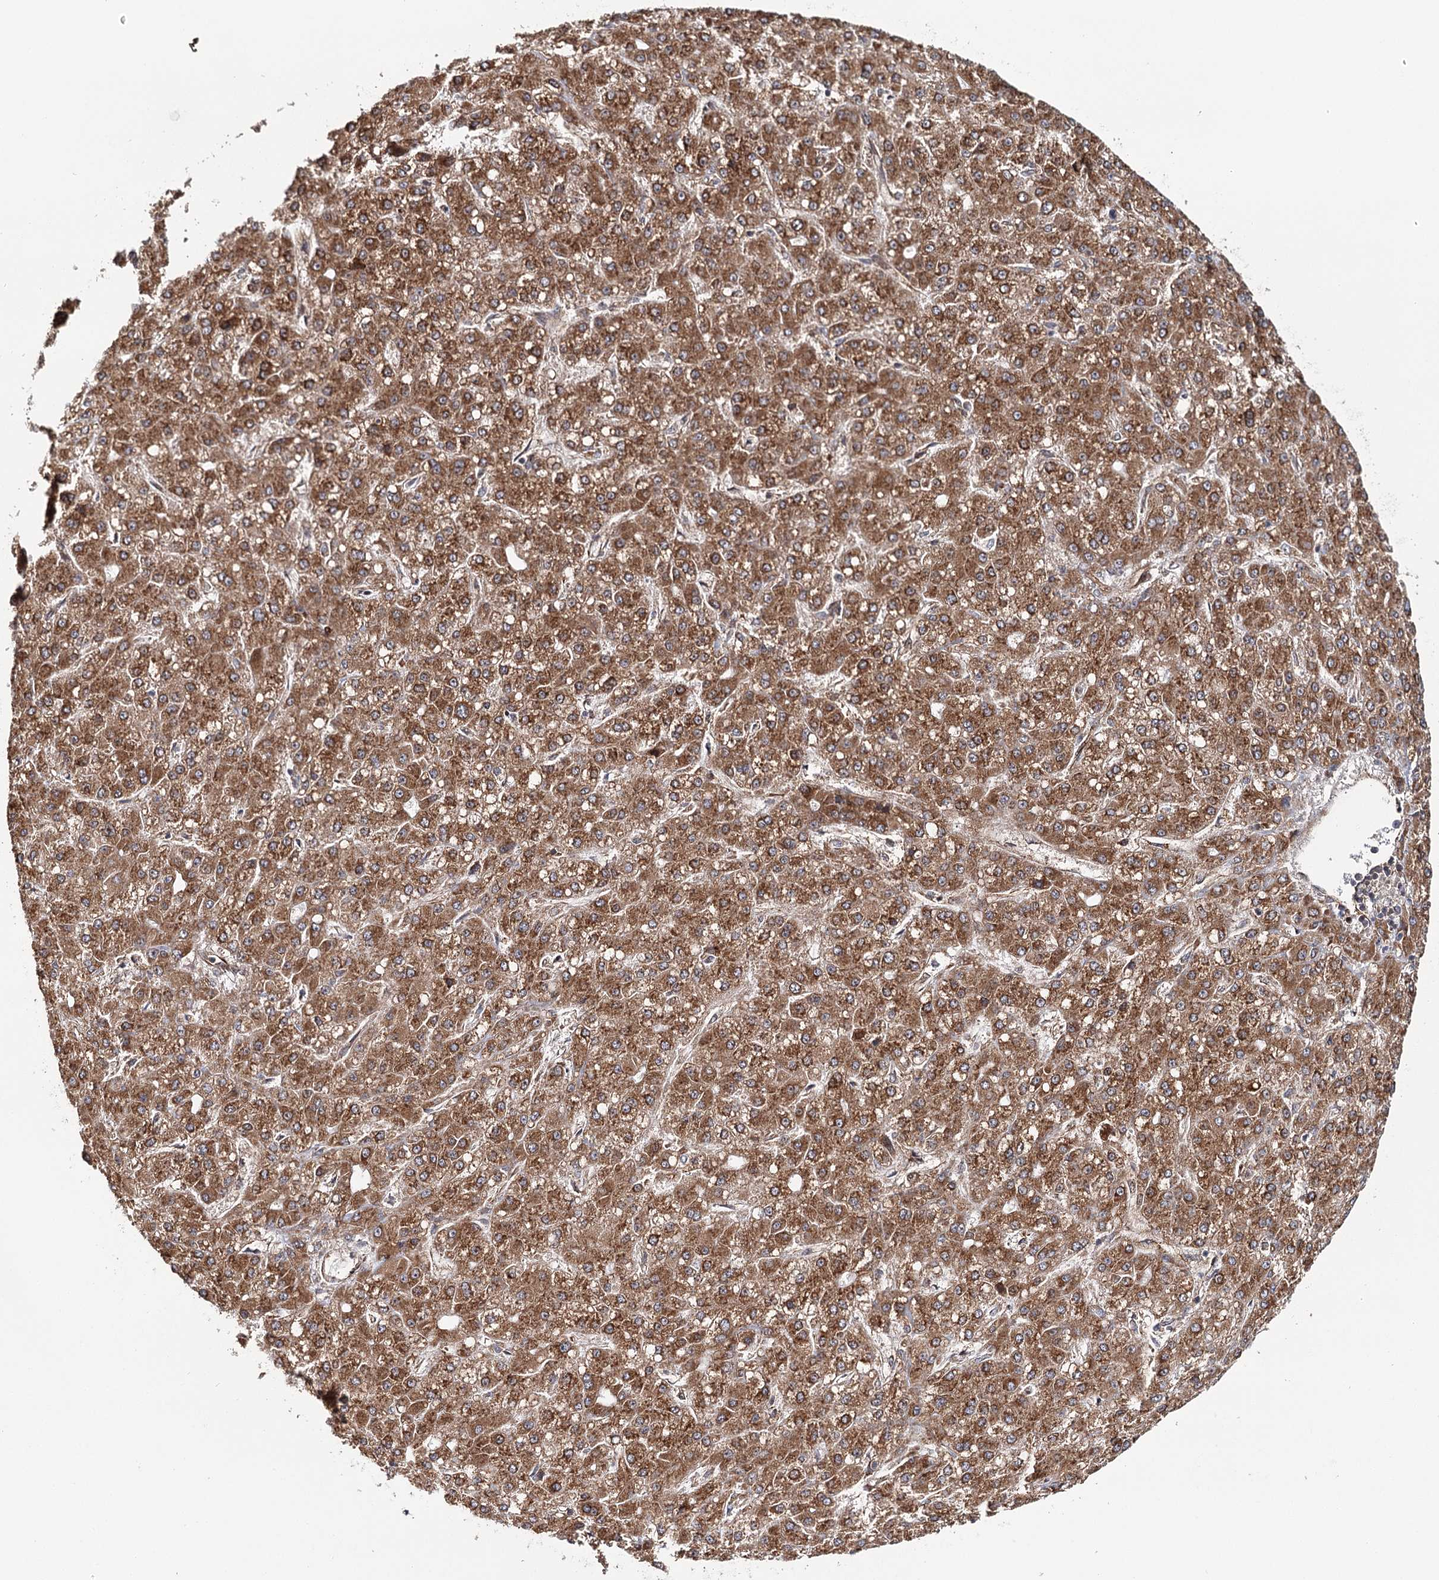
{"staining": {"intensity": "strong", "quantity": ">75%", "location": "cytoplasmic/membranous"}, "tissue": "liver cancer", "cell_type": "Tumor cells", "image_type": "cancer", "snomed": [{"axis": "morphology", "description": "Carcinoma, Hepatocellular, NOS"}, {"axis": "topography", "description": "Liver"}], "caption": "This is an image of IHC staining of hepatocellular carcinoma (liver), which shows strong expression in the cytoplasmic/membranous of tumor cells.", "gene": "MKNK1", "patient": {"sex": "male", "age": 67}}